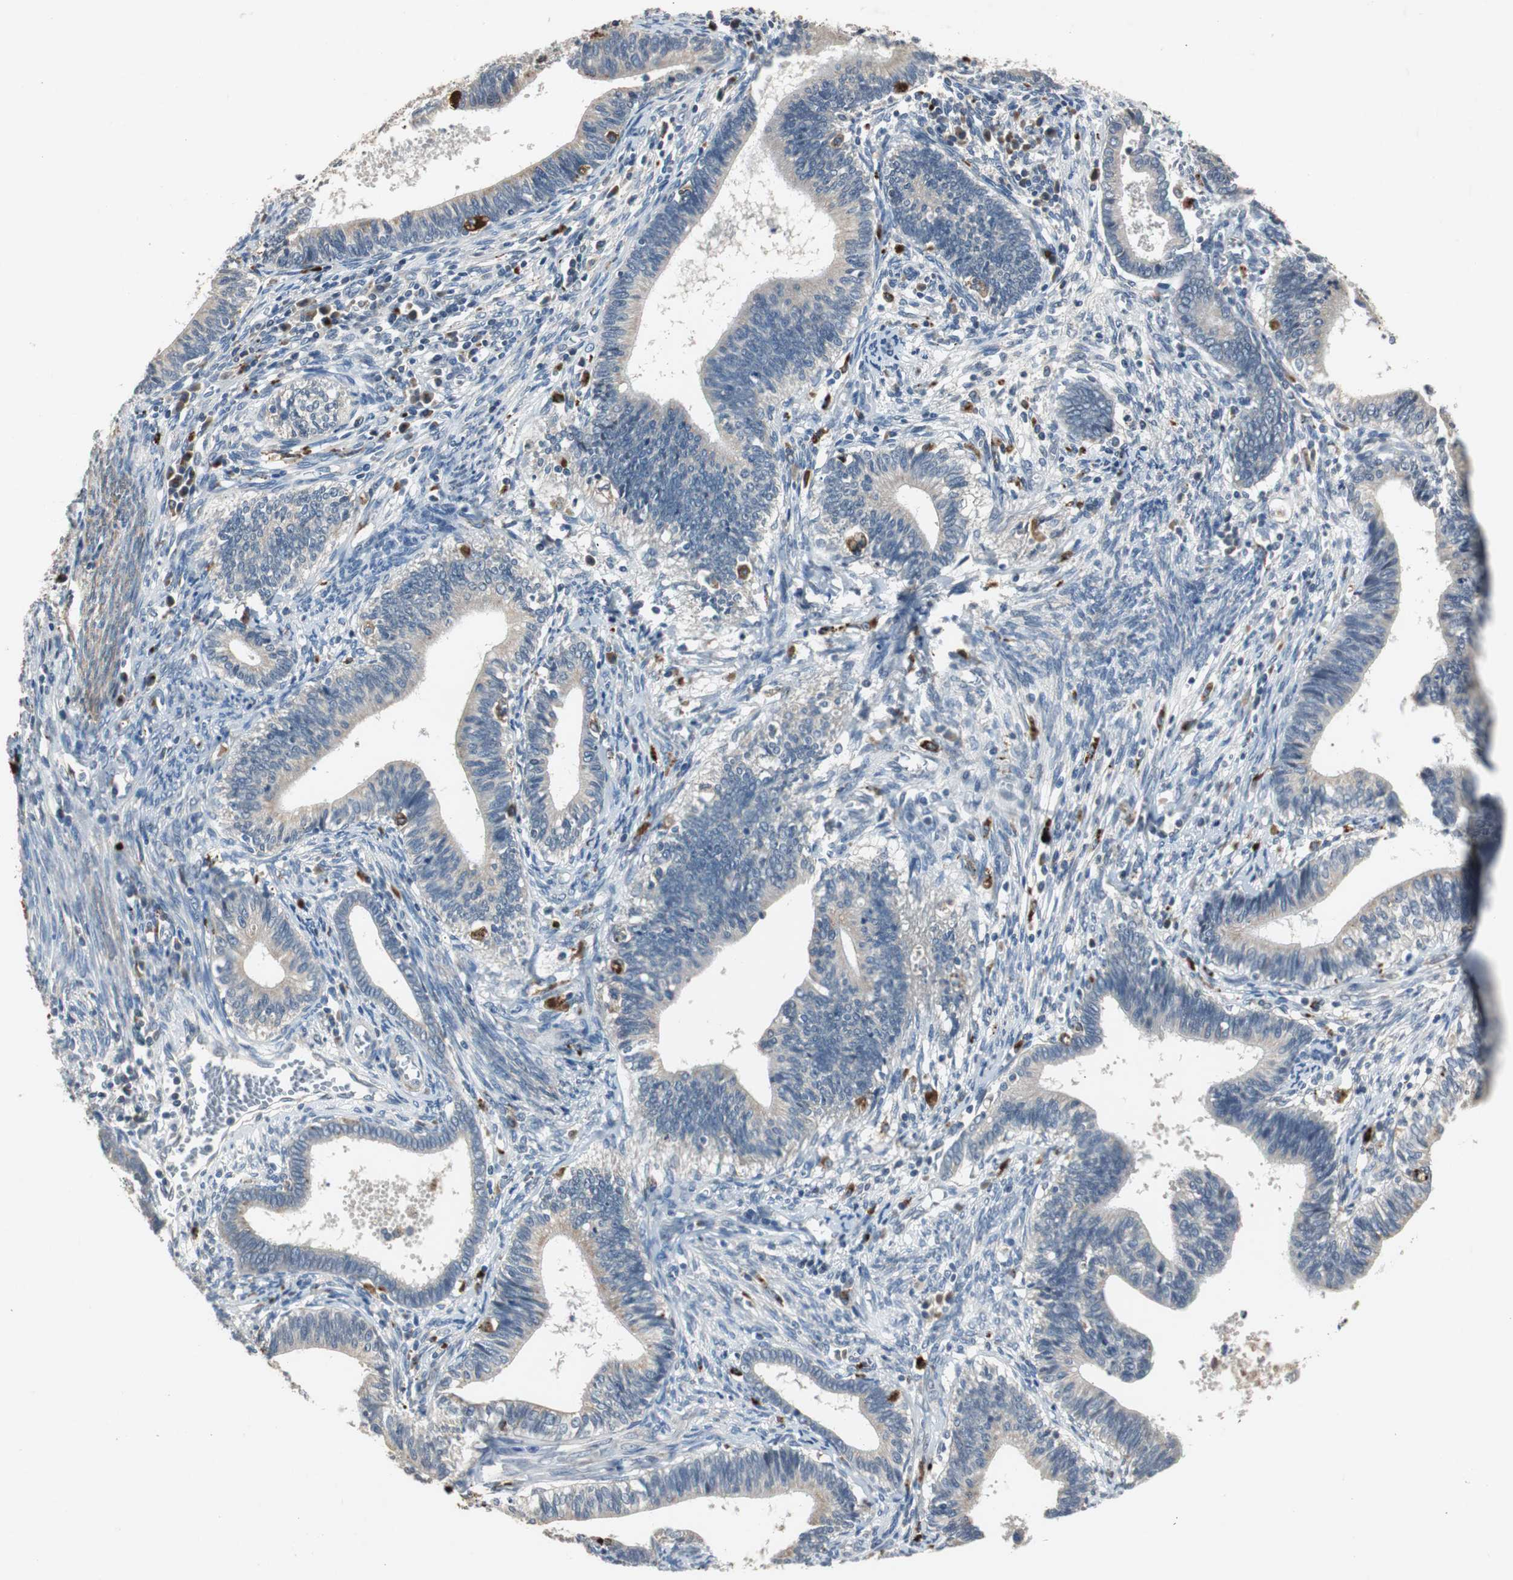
{"staining": {"intensity": "weak", "quantity": "25%-75%", "location": "cytoplasmic/membranous"}, "tissue": "cervical cancer", "cell_type": "Tumor cells", "image_type": "cancer", "snomed": [{"axis": "morphology", "description": "Adenocarcinoma, NOS"}, {"axis": "topography", "description": "Cervix"}], "caption": "This is a micrograph of IHC staining of adenocarcinoma (cervical), which shows weak positivity in the cytoplasmic/membranous of tumor cells.", "gene": "PCYT1B", "patient": {"sex": "female", "age": 44}}